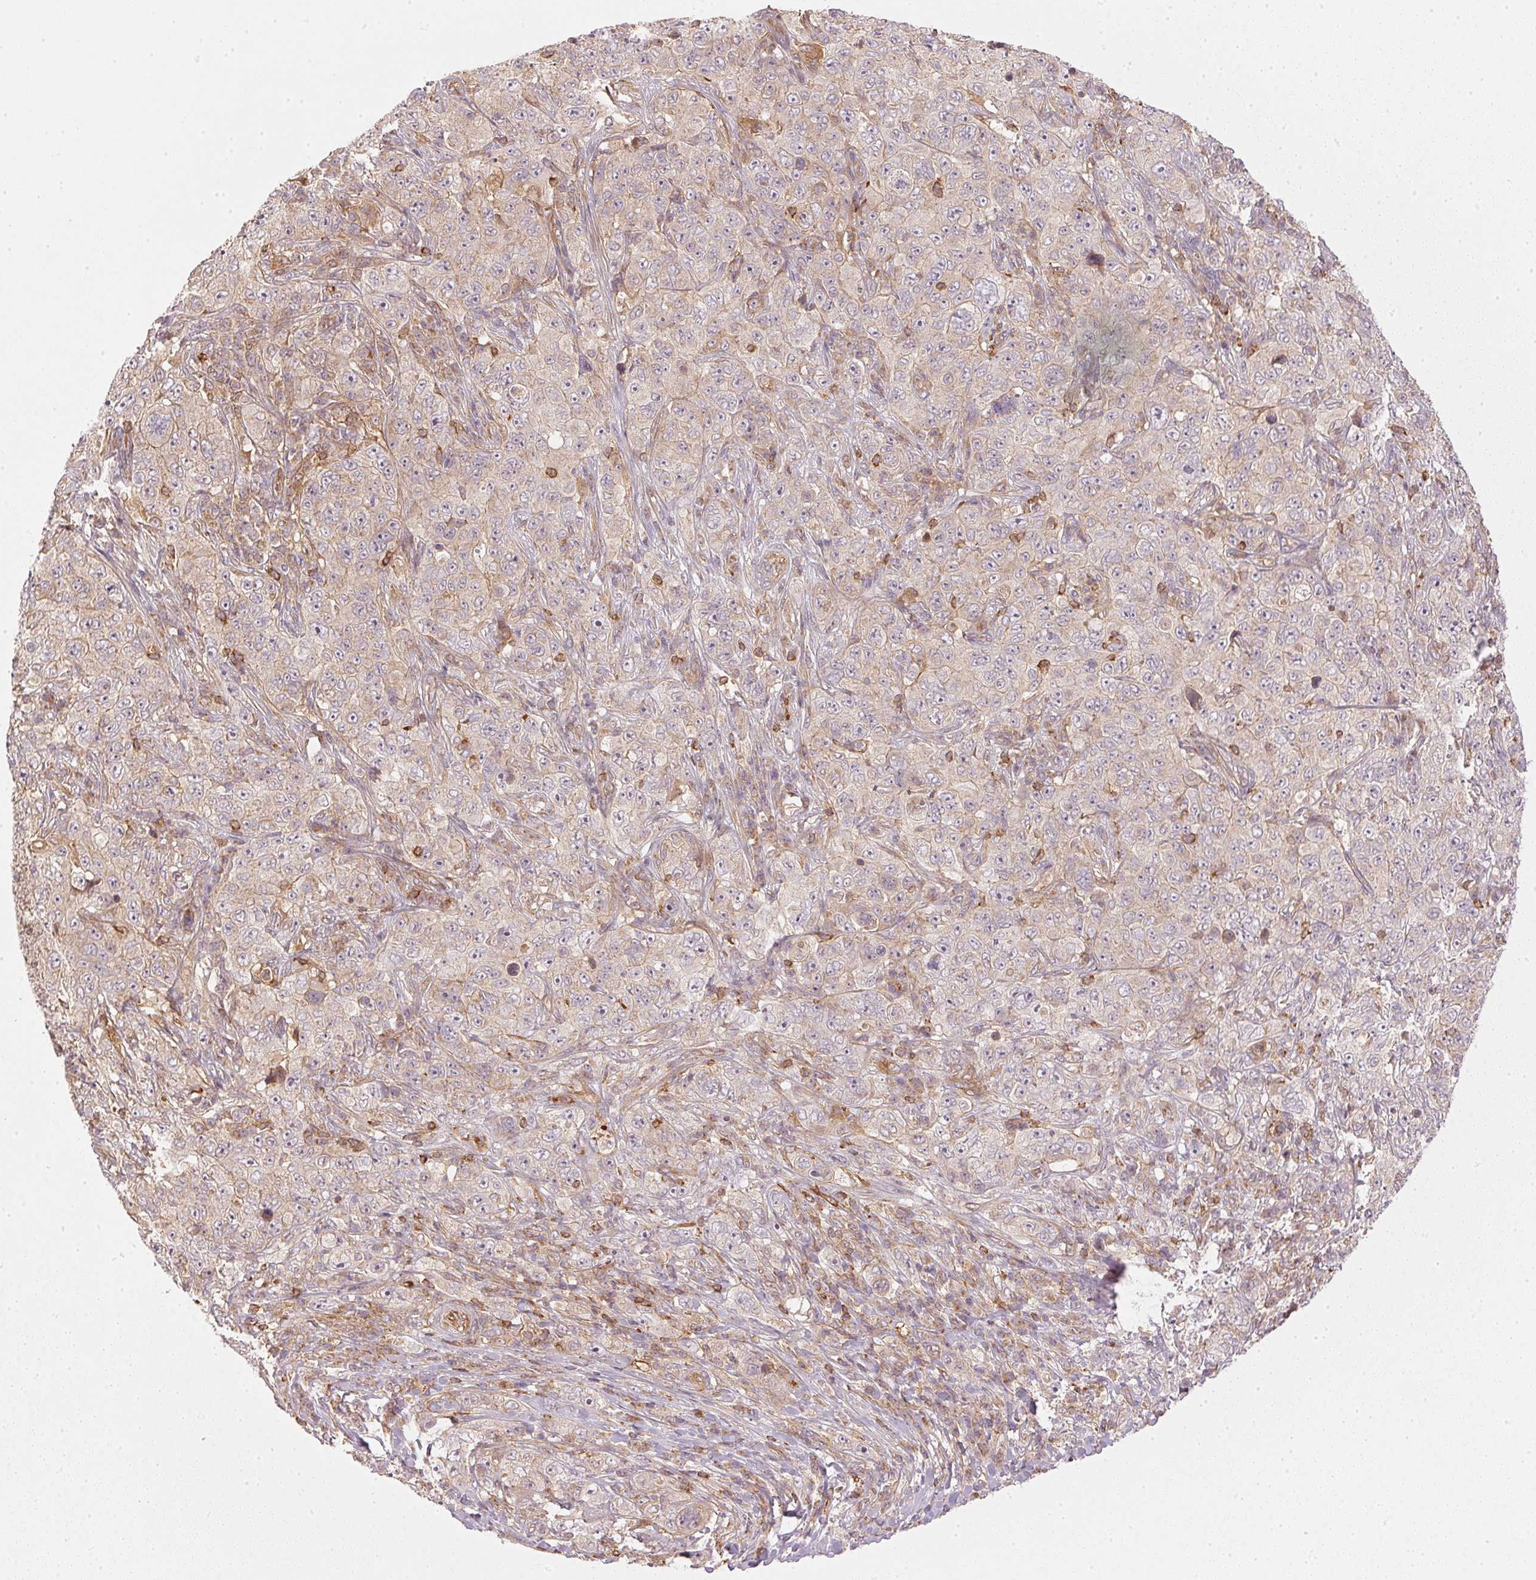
{"staining": {"intensity": "weak", "quantity": "<25%", "location": "cytoplasmic/membranous"}, "tissue": "pancreatic cancer", "cell_type": "Tumor cells", "image_type": "cancer", "snomed": [{"axis": "morphology", "description": "Adenocarcinoma, NOS"}, {"axis": "topography", "description": "Pancreas"}], "caption": "Tumor cells are negative for brown protein staining in pancreatic cancer (adenocarcinoma).", "gene": "NADK2", "patient": {"sex": "male", "age": 68}}